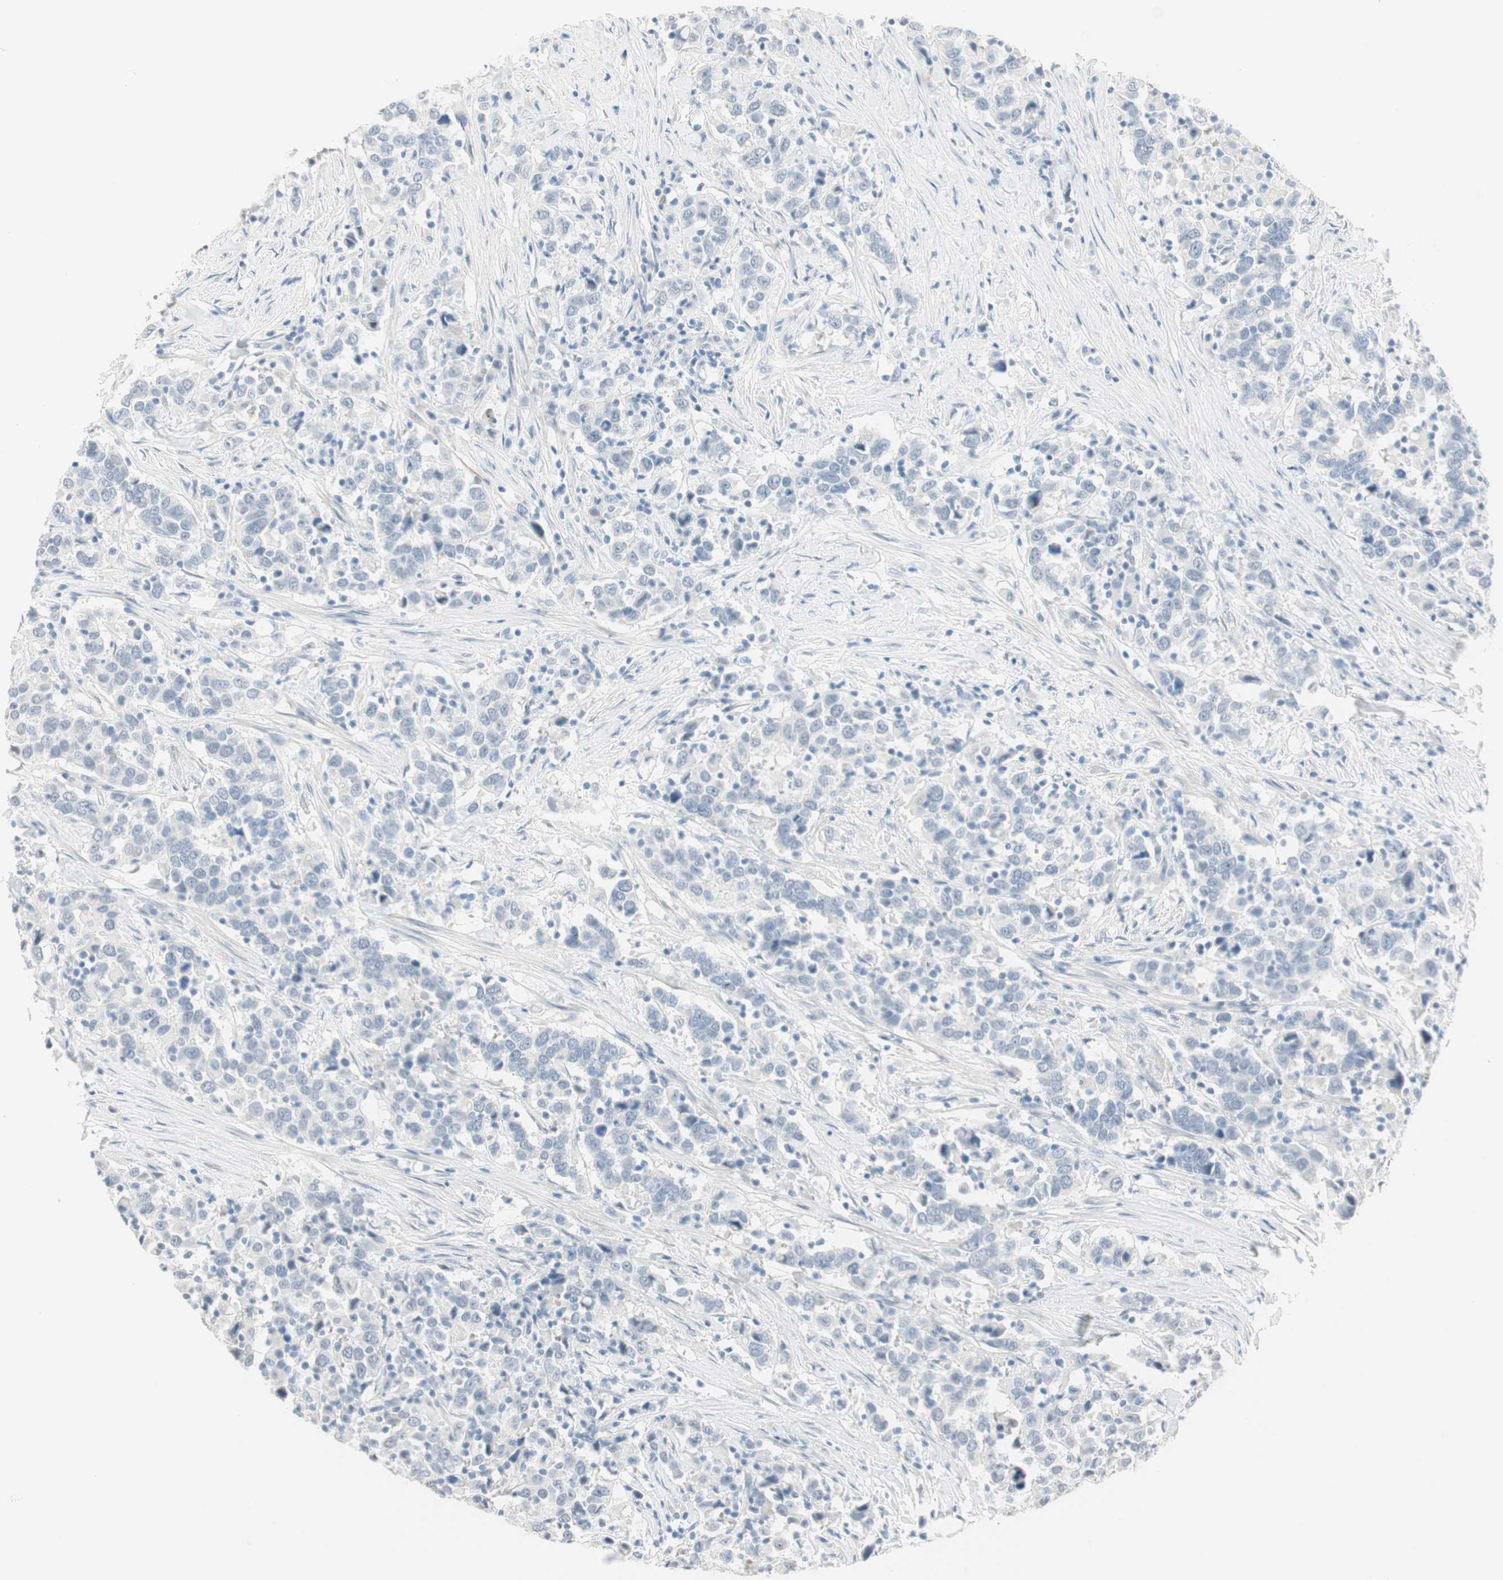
{"staining": {"intensity": "negative", "quantity": "none", "location": "none"}, "tissue": "urothelial cancer", "cell_type": "Tumor cells", "image_type": "cancer", "snomed": [{"axis": "morphology", "description": "Urothelial carcinoma, High grade"}, {"axis": "topography", "description": "Urinary bladder"}], "caption": "This is an immunohistochemistry (IHC) histopathology image of human urothelial cancer. There is no expression in tumor cells.", "gene": "MLLT10", "patient": {"sex": "male", "age": 61}}